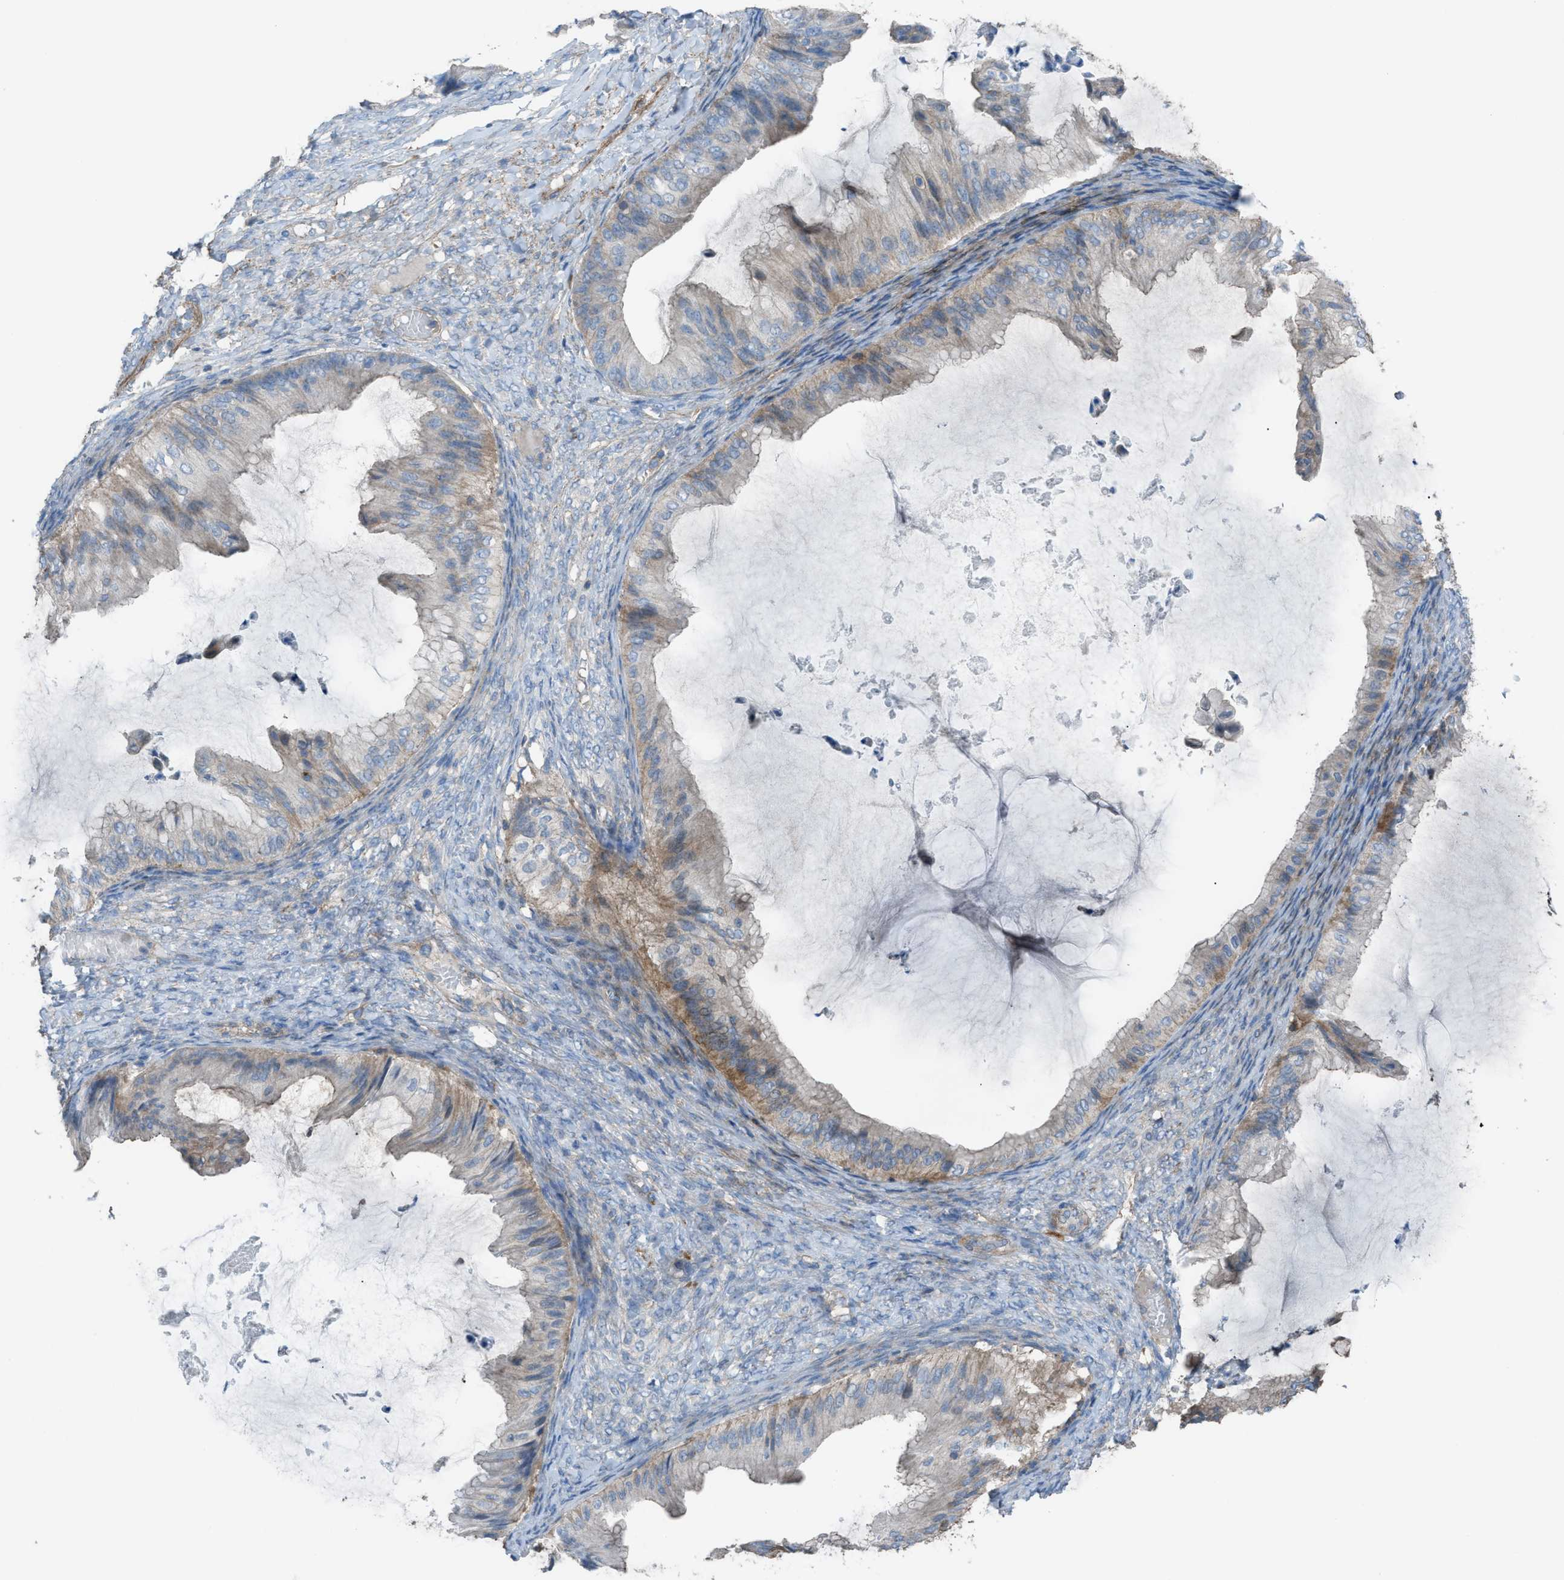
{"staining": {"intensity": "weak", "quantity": "25%-75%", "location": "cytoplasmic/membranous"}, "tissue": "ovarian cancer", "cell_type": "Tumor cells", "image_type": "cancer", "snomed": [{"axis": "morphology", "description": "Cystadenocarcinoma, mucinous, NOS"}, {"axis": "topography", "description": "Ovary"}], "caption": "Mucinous cystadenocarcinoma (ovarian) stained with IHC shows weak cytoplasmic/membranous positivity in about 25%-75% of tumor cells.", "gene": "NCK2", "patient": {"sex": "female", "age": 61}}